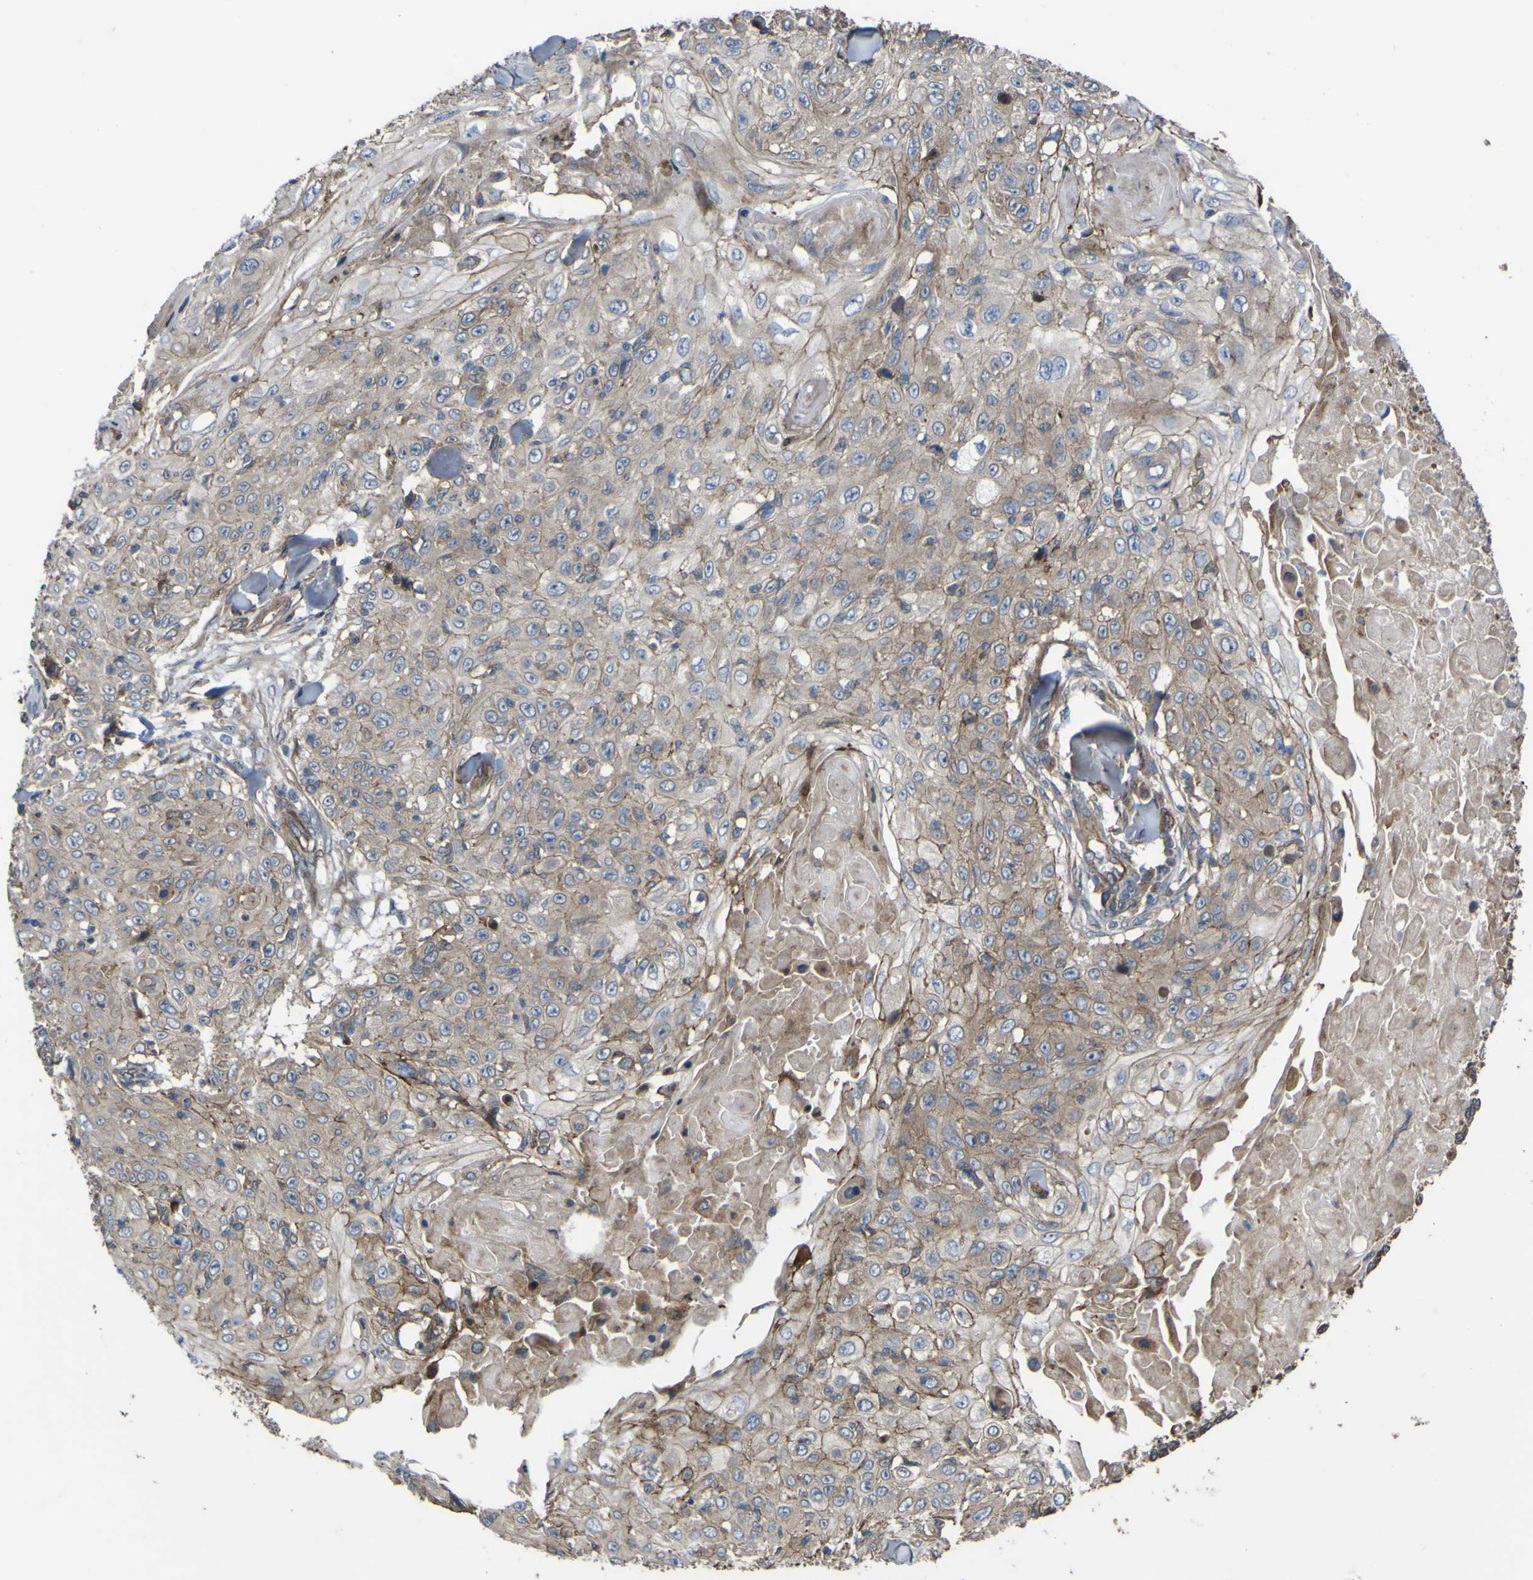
{"staining": {"intensity": "weak", "quantity": "25%-75%", "location": "cytoplasmic/membranous"}, "tissue": "skin cancer", "cell_type": "Tumor cells", "image_type": "cancer", "snomed": [{"axis": "morphology", "description": "Squamous cell carcinoma, NOS"}, {"axis": "topography", "description": "Skin"}], "caption": "Immunohistochemical staining of squamous cell carcinoma (skin) displays low levels of weak cytoplasmic/membranous protein staining in about 25%-75% of tumor cells.", "gene": "FBXO30", "patient": {"sex": "male", "age": 86}}